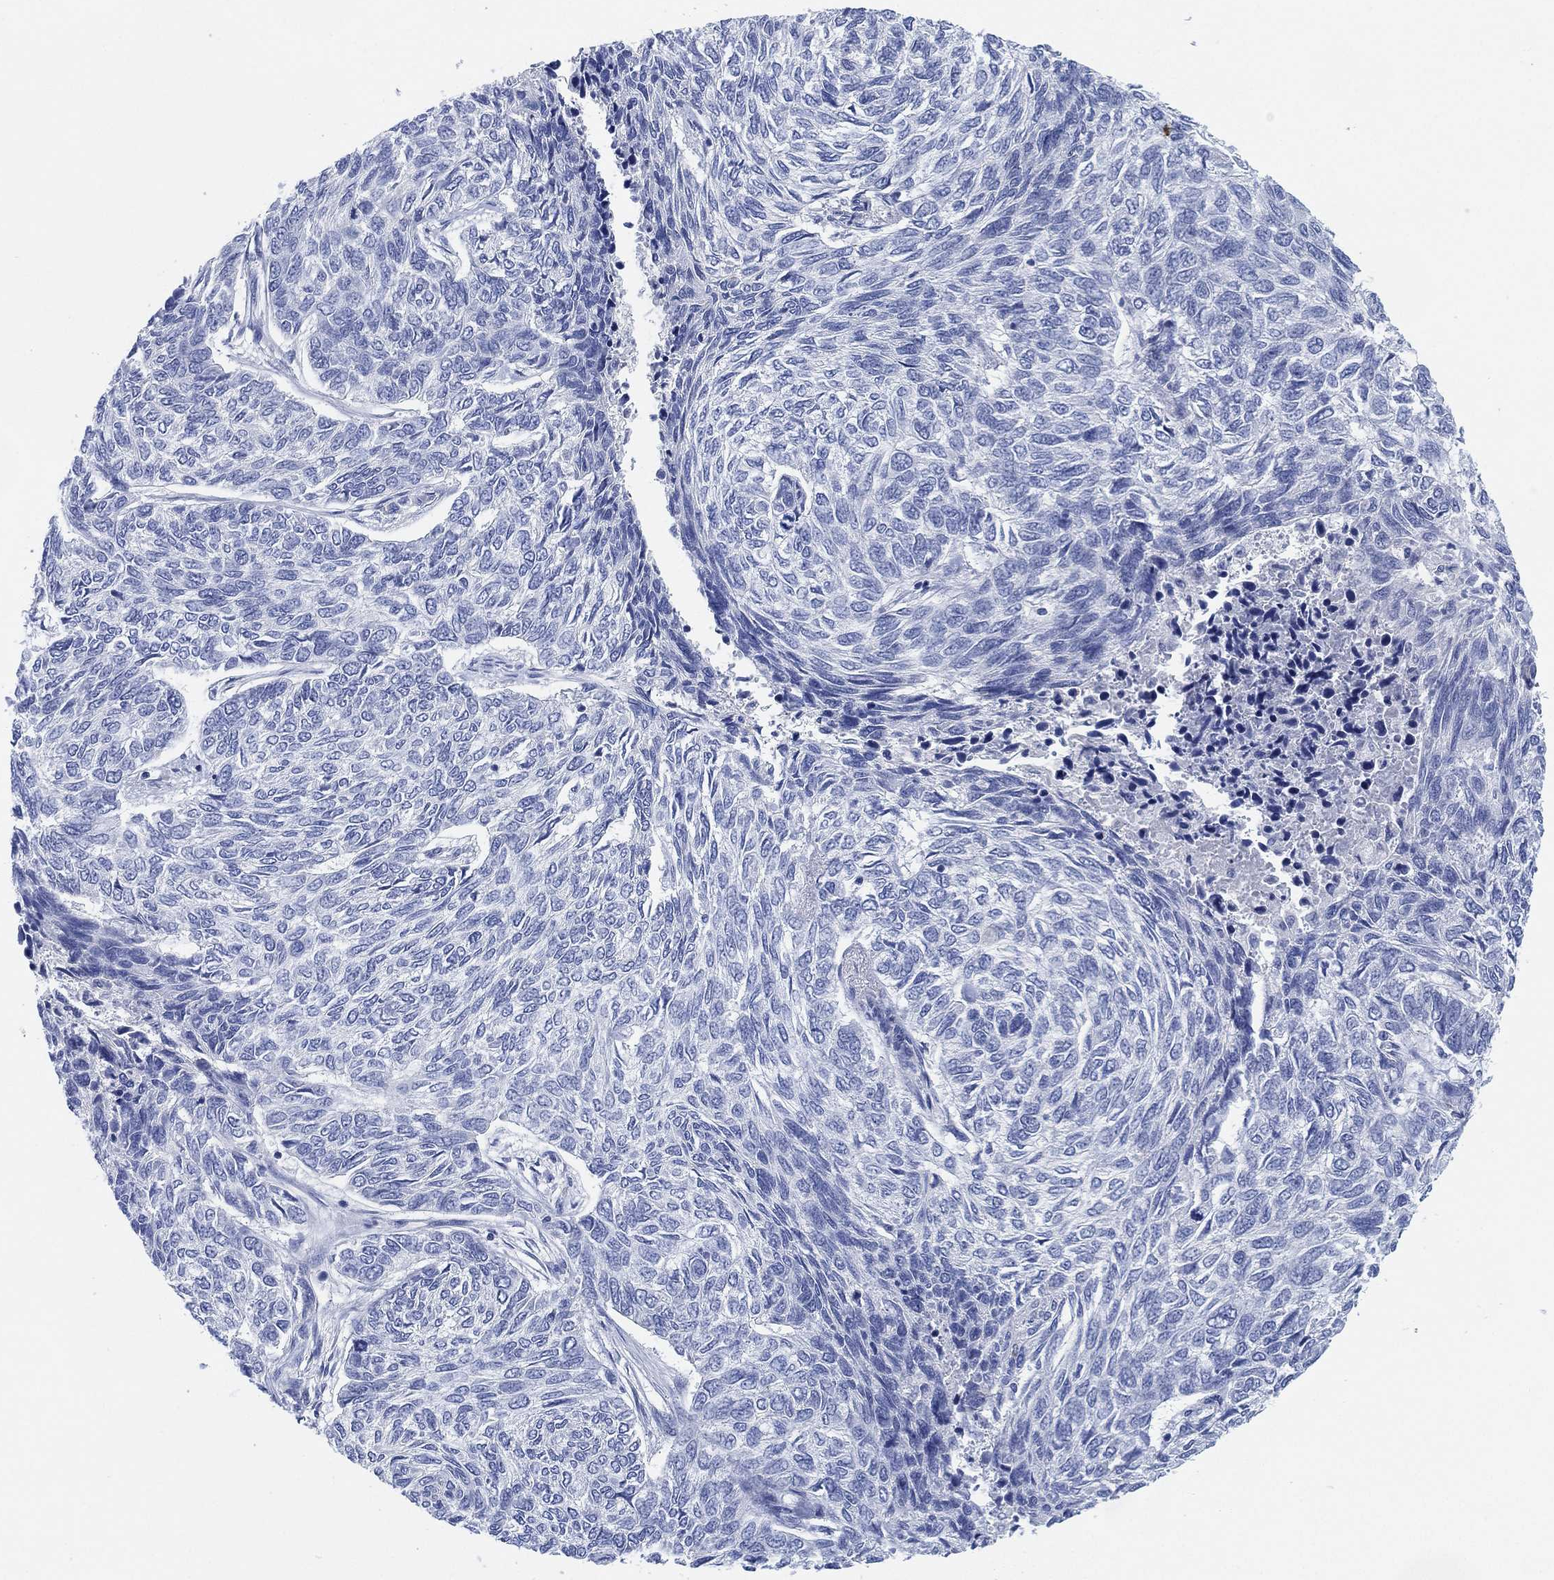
{"staining": {"intensity": "negative", "quantity": "none", "location": "none"}, "tissue": "skin cancer", "cell_type": "Tumor cells", "image_type": "cancer", "snomed": [{"axis": "morphology", "description": "Basal cell carcinoma"}, {"axis": "topography", "description": "Skin"}], "caption": "Basal cell carcinoma (skin) was stained to show a protein in brown. There is no significant positivity in tumor cells. Nuclei are stained in blue.", "gene": "ADAD2", "patient": {"sex": "female", "age": 65}}